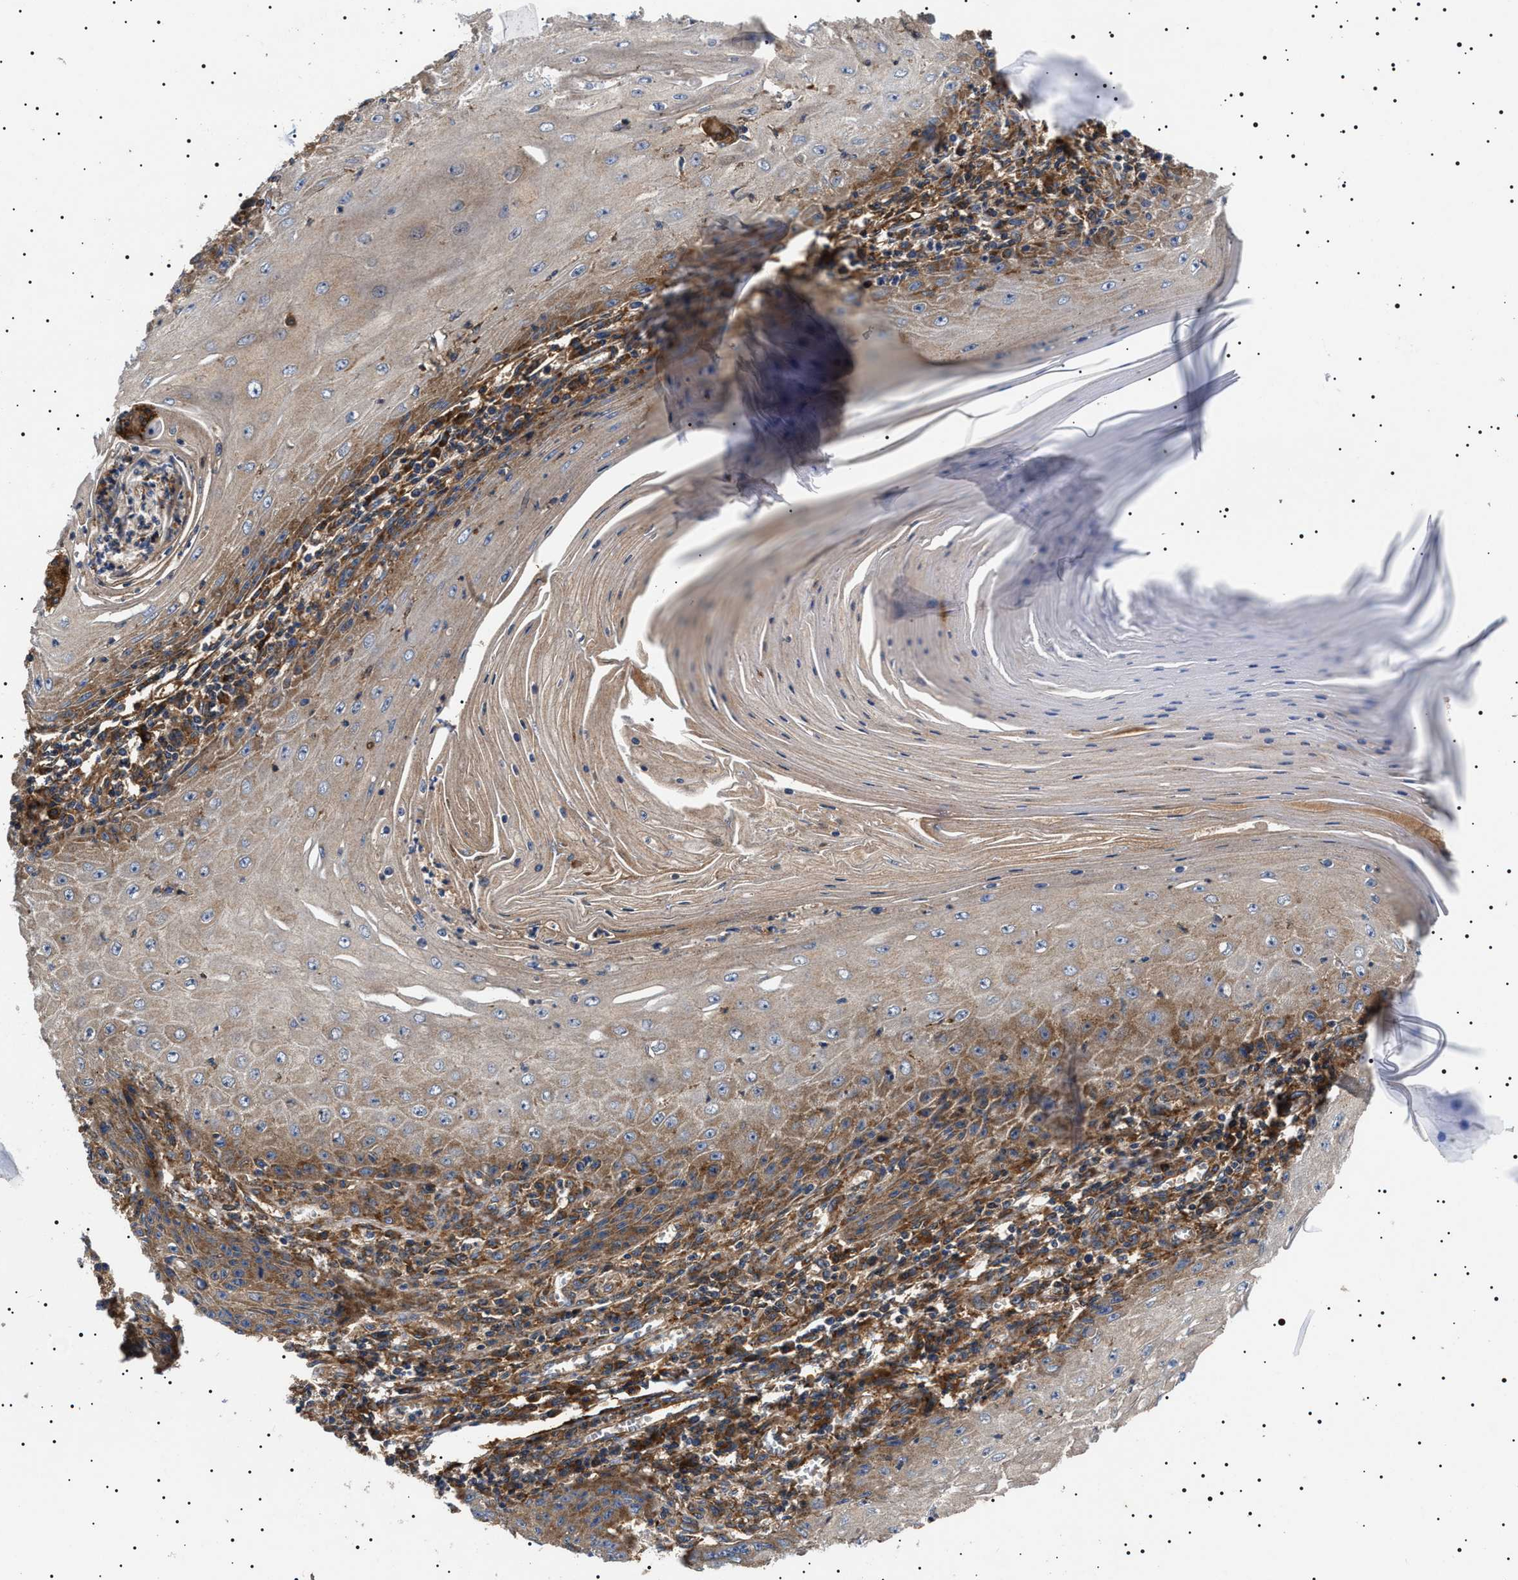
{"staining": {"intensity": "moderate", "quantity": ">75%", "location": "cytoplasmic/membranous"}, "tissue": "skin cancer", "cell_type": "Tumor cells", "image_type": "cancer", "snomed": [{"axis": "morphology", "description": "Squamous cell carcinoma, NOS"}, {"axis": "topography", "description": "Skin"}], "caption": "Human skin cancer (squamous cell carcinoma) stained for a protein (brown) reveals moderate cytoplasmic/membranous positive staining in about >75% of tumor cells.", "gene": "TPP2", "patient": {"sex": "female", "age": 73}}